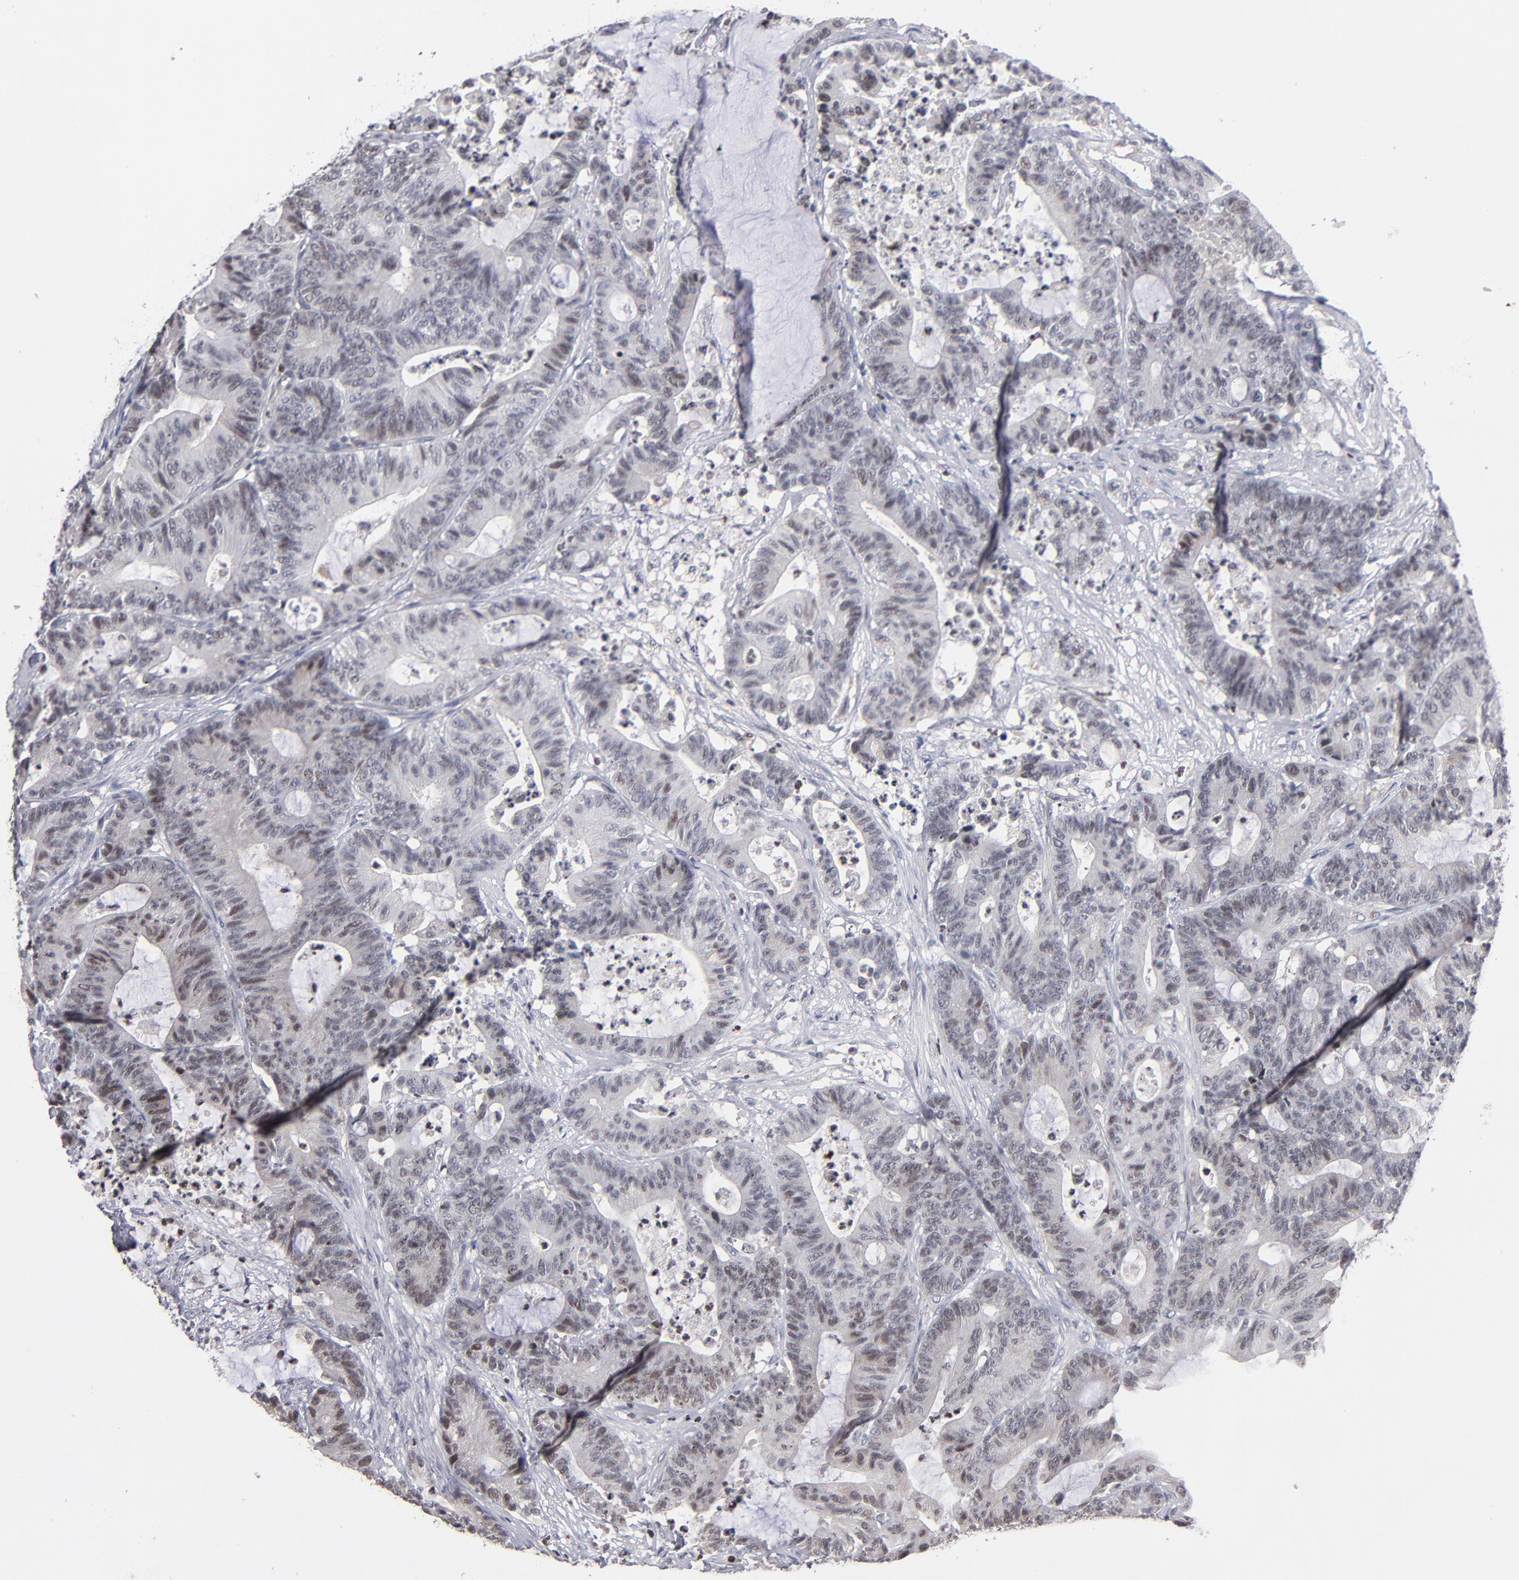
{"staining": {"intensity": "weak", "quantity": "25%-75%", "location": "nuclear"}, "tissue": "colorectal cancer", "cell_type": "Tumor cells", "image_type": "cancer", "snomed": [{"axis": "morphology", "description": "Adenocarcinoma, NOS"}, {"axis": "topography", "description": "Colon"}], "caption": "This image demonstrates IHC staining of colorectal cancer, with low weak nuclear expression in approximately 25%-75% of tumor cells.", "gene": "ODF2", "patient": {"sex": "female", "age": 84}}